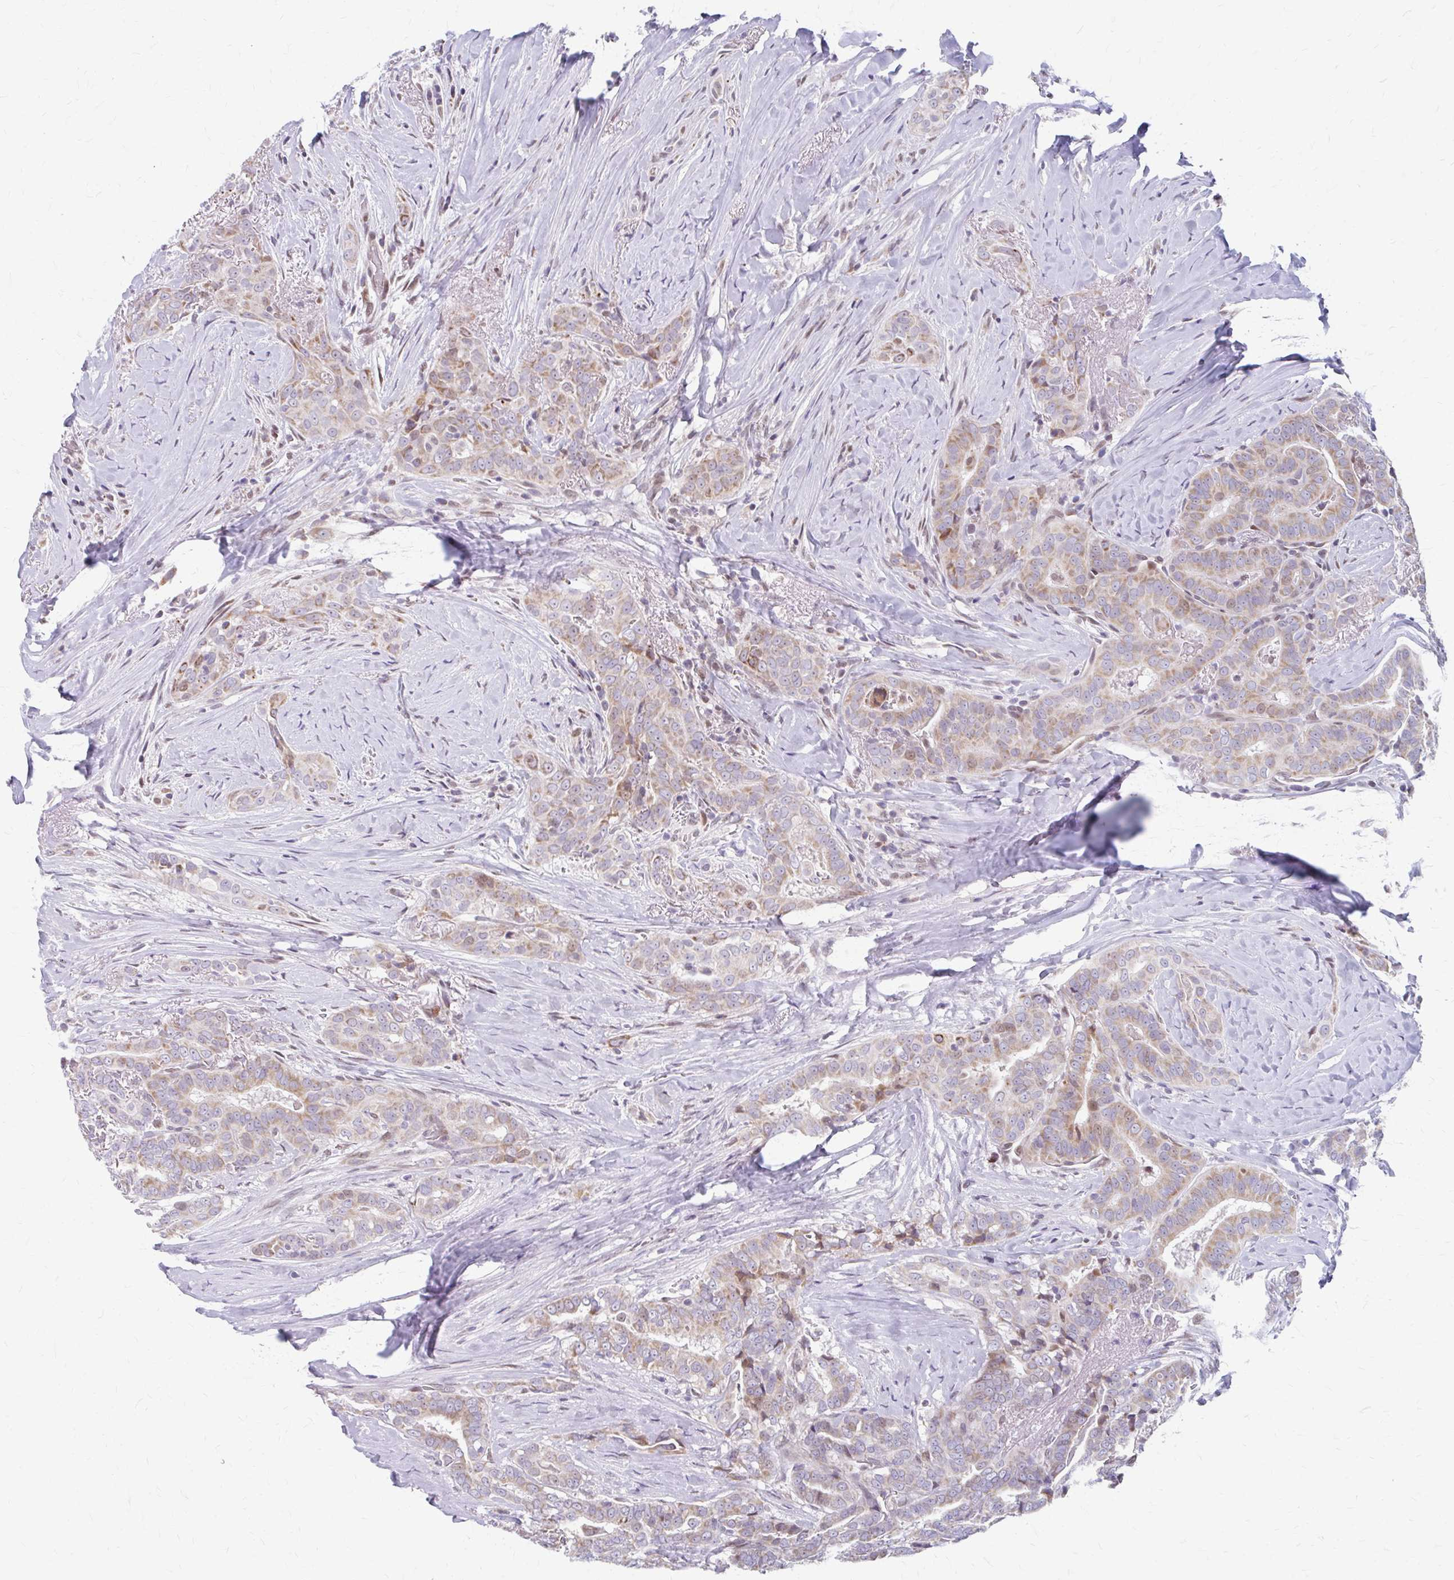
{"staining": {"intensity": "strong", "quantity": "25%-75%", "location": "cytoplasmic/membranous"}, "tissue": "thyroid cancer", "cell_type": "Tumor cells", "image_type": "cancer", "snomed": [{"axis": "morphology", "description": "Papillary adenocarcinoma, NOS"}, {"axis": "topography", "description": "Thyroid gland"}], "caption": "Thyroid cancer stained with DAB (3,3'-diaminobenzidine) IHC demonstrates high levels of strong cytoplasmic/membranous positivity in about 25%-75% of tumor cells. (Stains: DAB (3,3'-diaminobenzidine) in brown, nuclei in blue, Microscopy: brightfield microscopy at high magnification).", "gene": "BEAN1", "patient": {"sex": "male", "age": 61}}